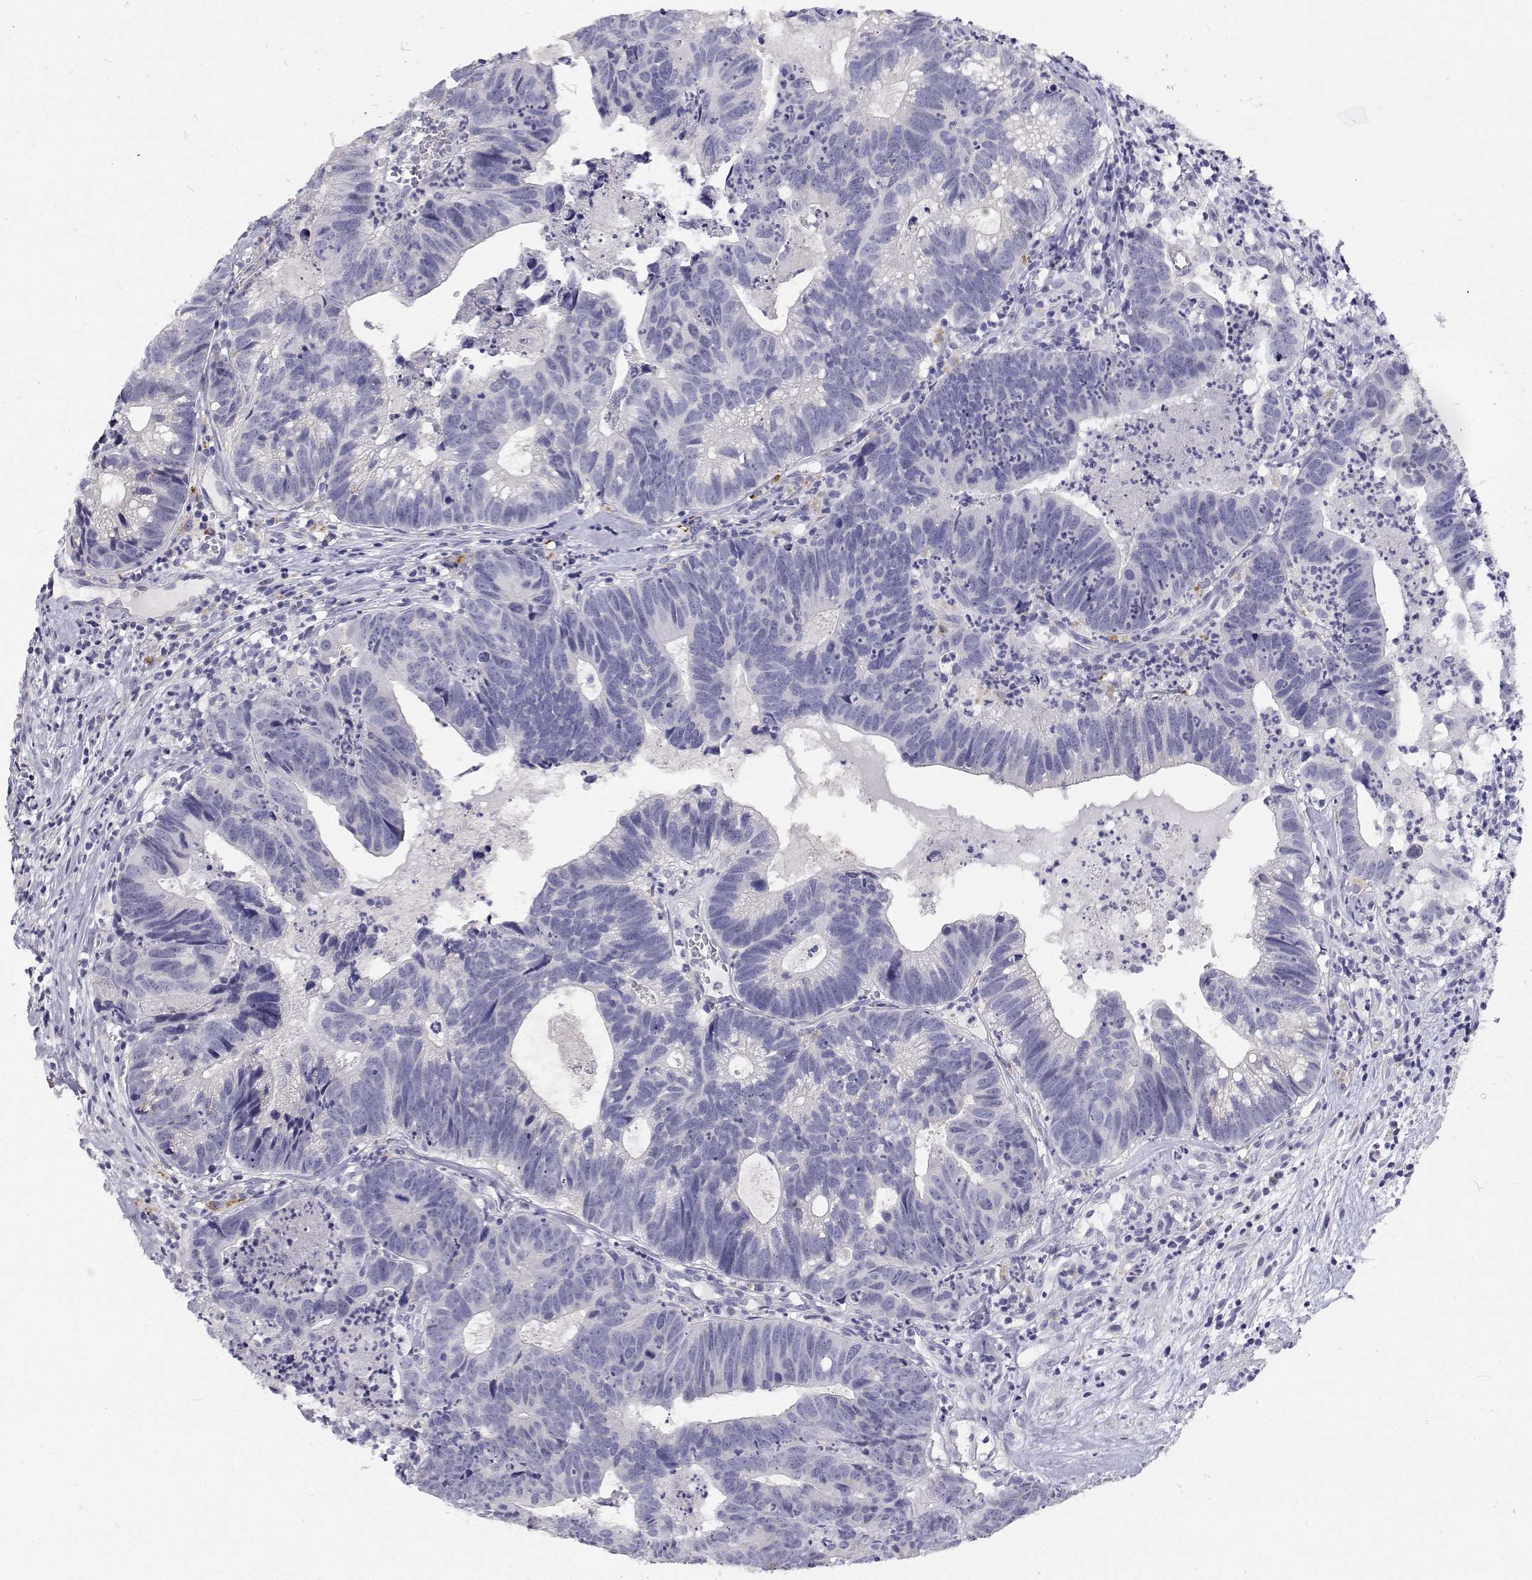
{"staining": {"intensity": "negative", "quantity": "none", "location": "none"}, "tissue": "head and neck cancer", "cell_type": "Tumor cells", "image_type": "cancer", "snomed": [{"axis": "morphology", "description": "Adenocarcinoma, NOS"}, {"axis": "topography", "description": "Head-Neck"}], "caption": "This is an IHC image of human head and neck cancer (adenocarcinoma). There is no staining in tumor cells.", "gene": "NCR2", "patient": {"sex": "male", "age": 62}}